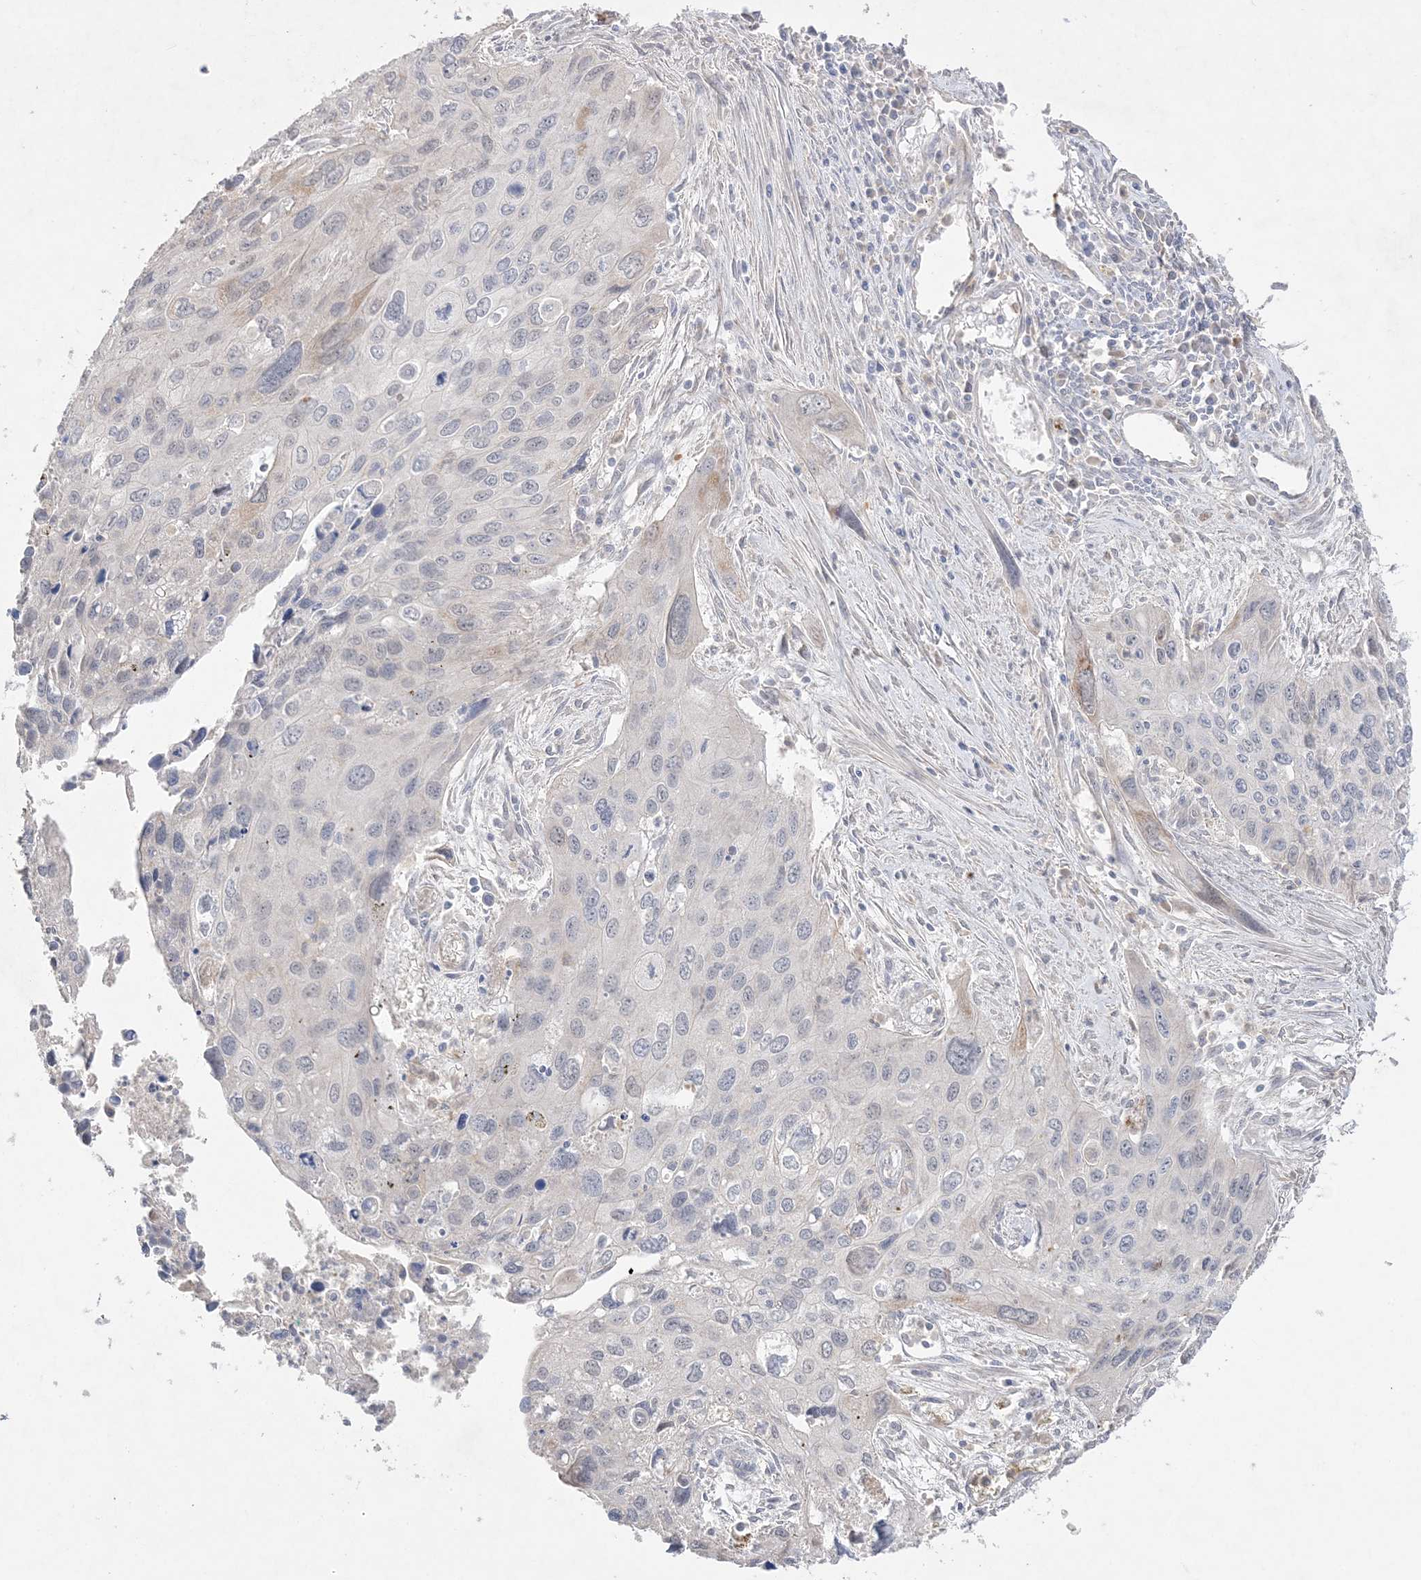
{"staining": {"intensity": "negative", "quantity": "none", "location": "none"}, "tissue": "cervical cancer", "cell_type": "Tumor cells", "image_type": "cancer", "snomed": [{"axis": "morphology", "description": "Squamous cell carcinoma, NOS"}, {"axis": "topography", "description": "Cervix"}], "caption": "The histopathology image shows no staining of tumor cells in cervical cancer.", "gene": "SH3BP4", "patient": {"sex": "female", "age": 55}}